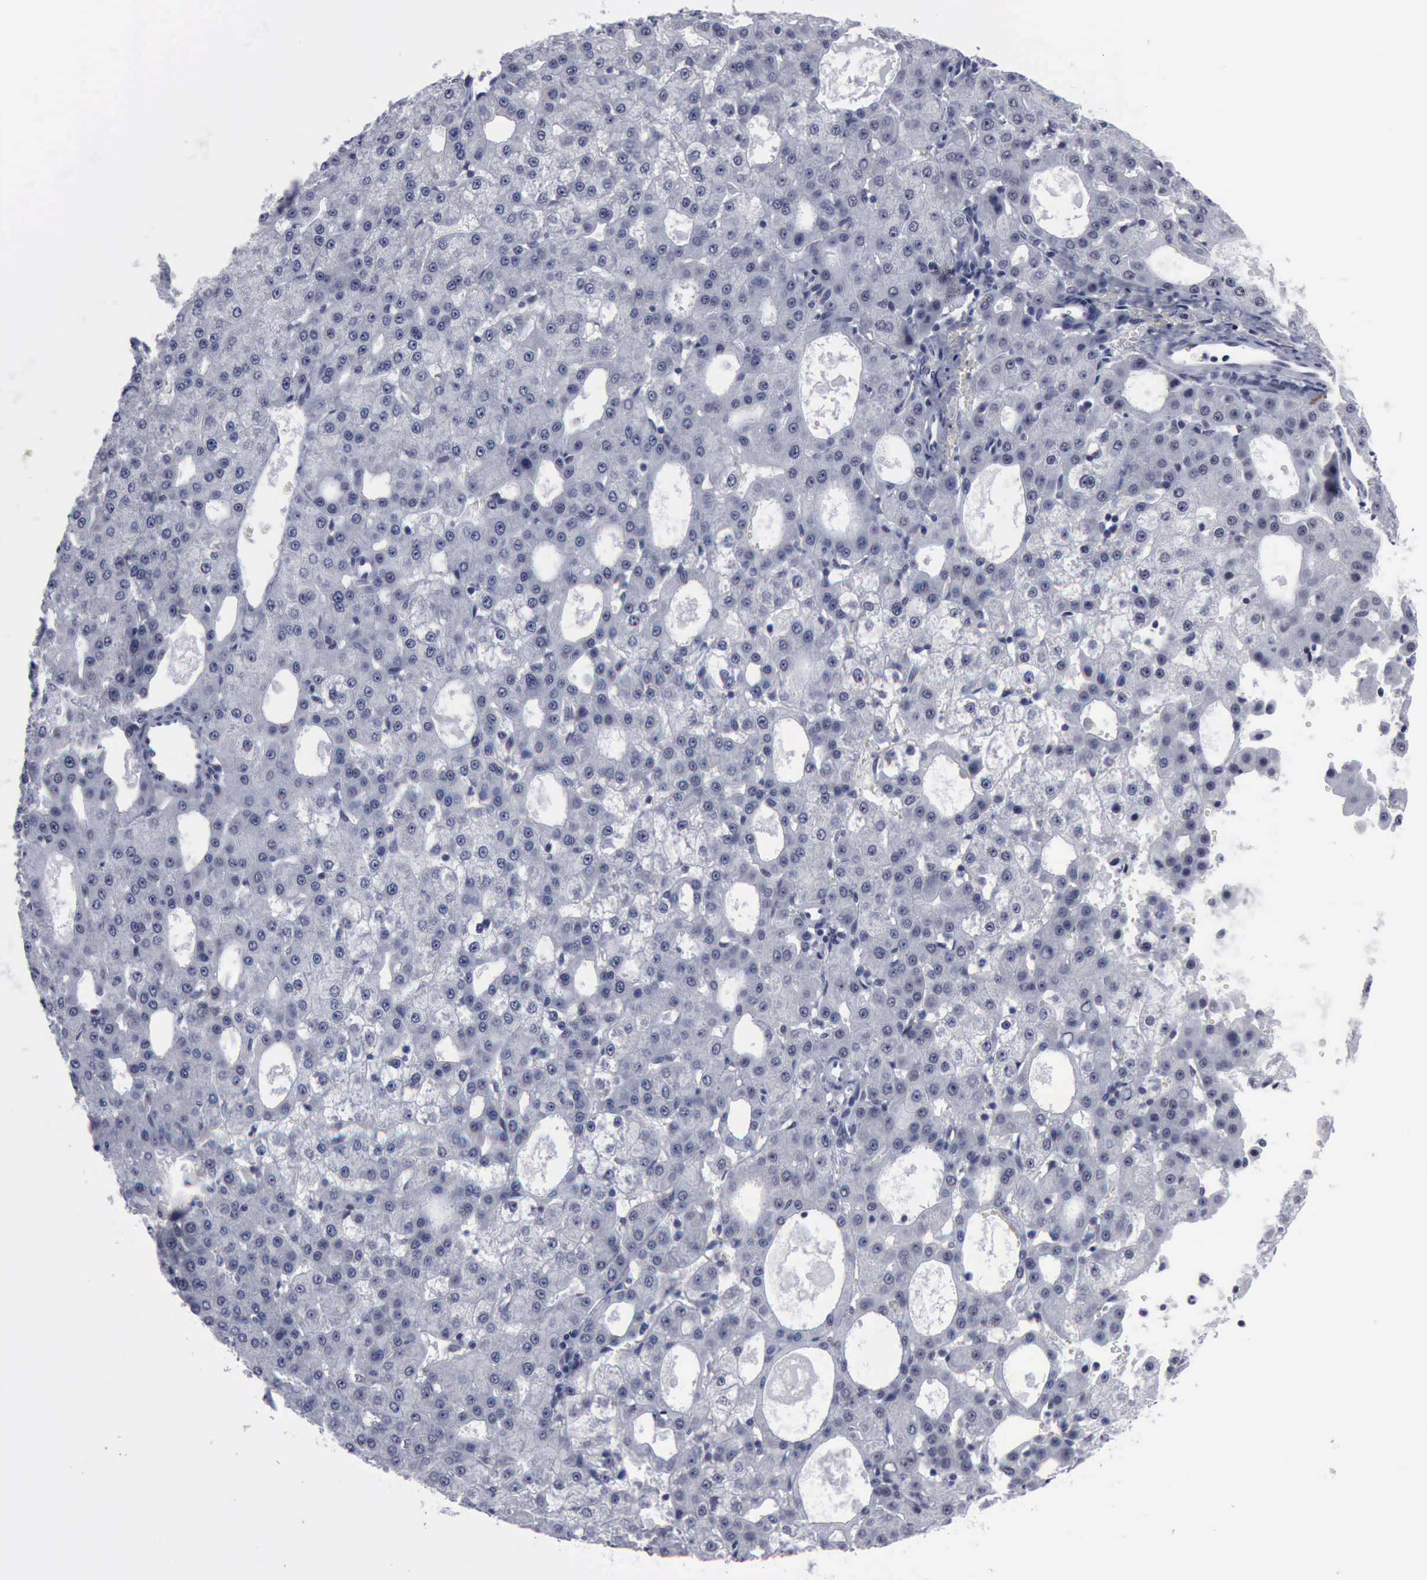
{"staining": {"intensity": "negative", "quantity": "none", "location": "none"}, "tissue": "liver cancer", "cell_type": "Tumor cells", "image_type": "cancer", "snomed": [{"axis": "morphology", "description": "Carcinoma, Hepatocellular, NOS"}, {"axis": "topography", "description": "Liver"}], "caption": "Tumor cells show no significant protein expression in liver cancer (hepatocellular carcinoma).", "gene": "BRD1", "patient": {"sex": "male", "age": 47}}